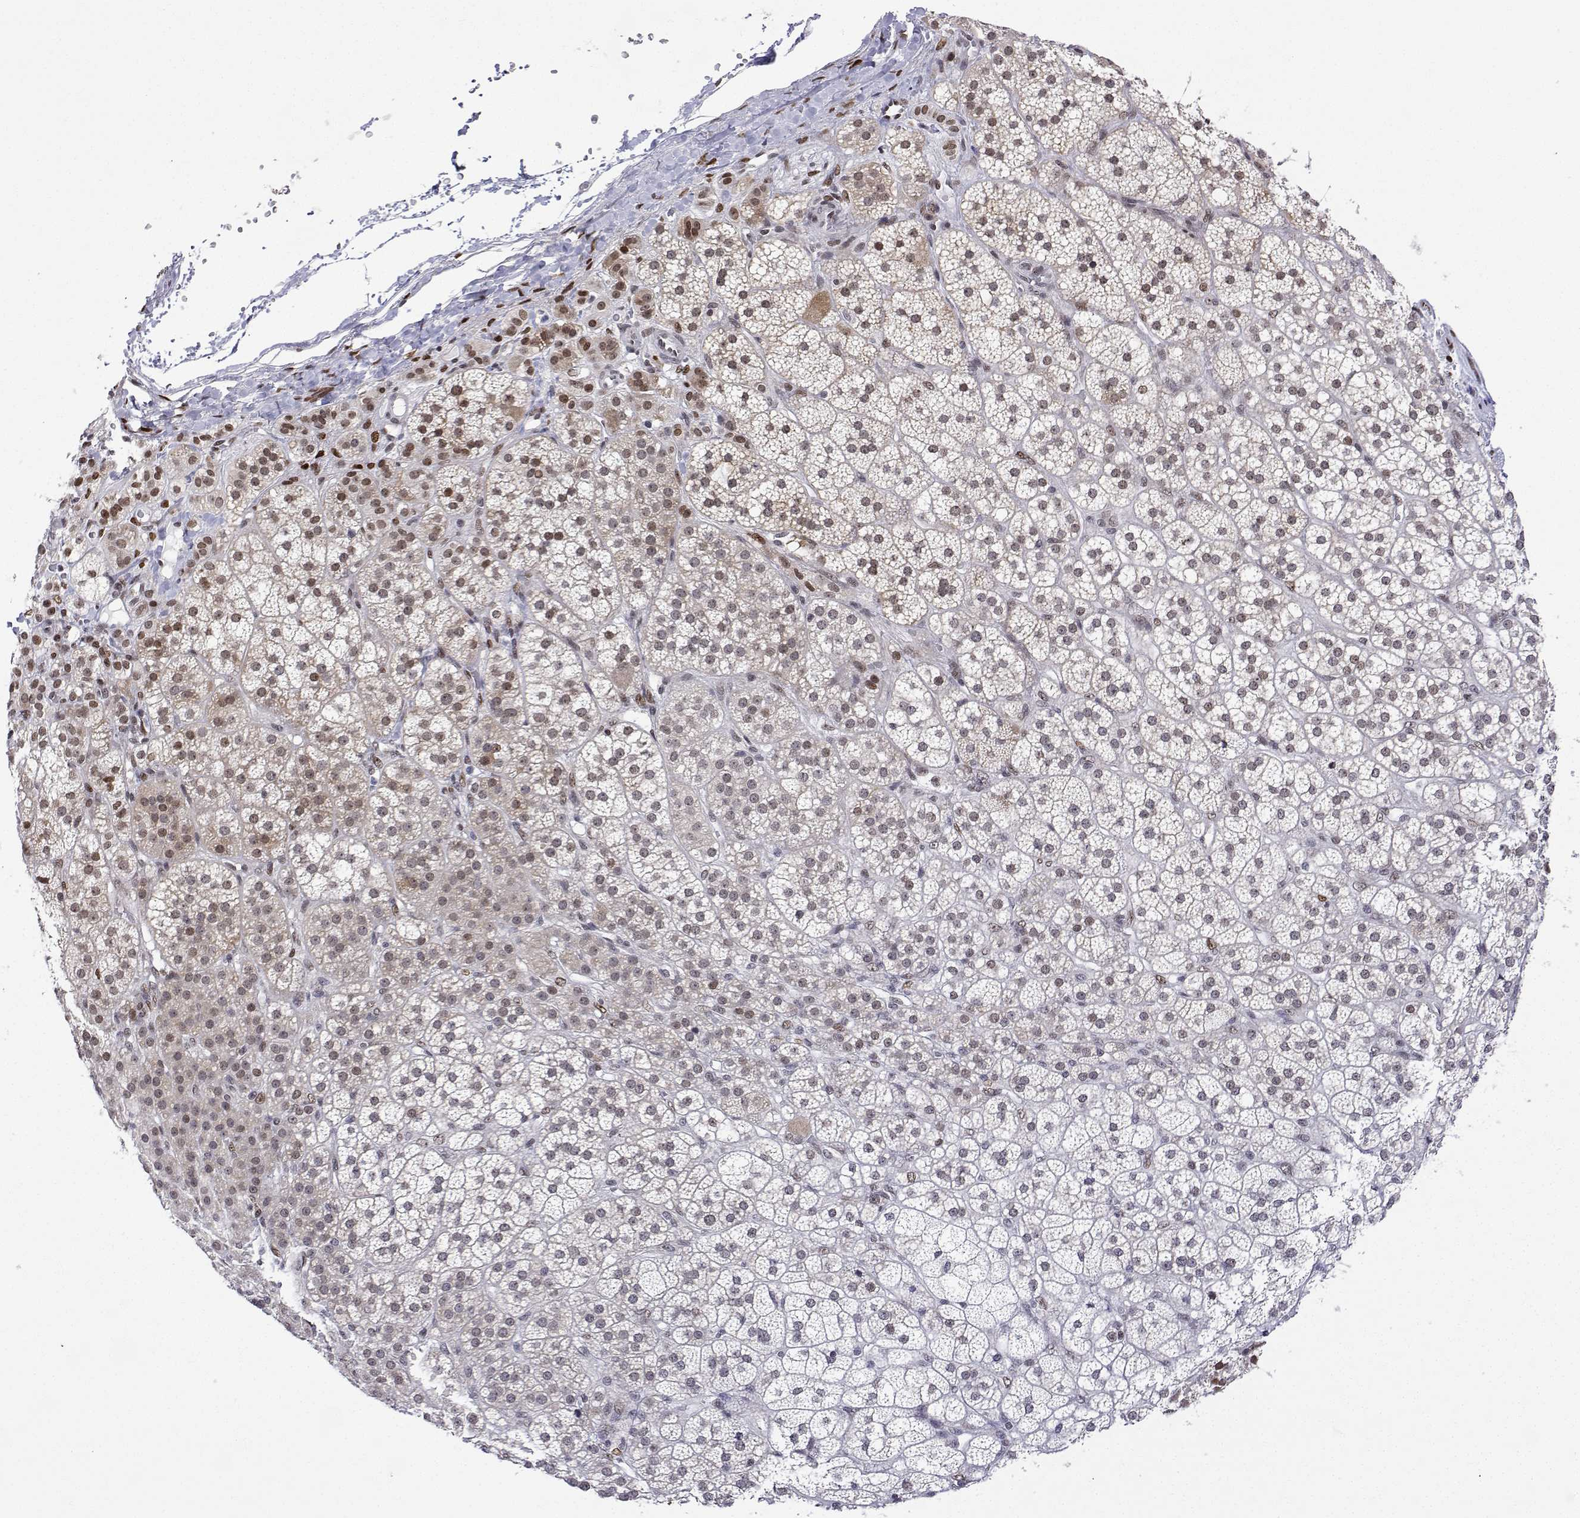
{"staining": {"intensity": "moderate", "quantity": "25%-75%", "location": "nuclear"}, "tissue": "adrenal gland", "cell_type": "Glandular cells", "image_type": "normal", "snomed": [{"axis": "morphology", "description": "Normal tissue, NOS"}, {"axis": "topography", "description": "Adrenal gland"}], "caption": "Protein expression analysis of normal human adrenal gland reveals moderate nuclear staining in about 25%-75% of glandular cells. (DAB = brown stain, brightfield microscopy at high magnification).", "gene": "XPC", "patient": {"sex": "female", "age": 60}}